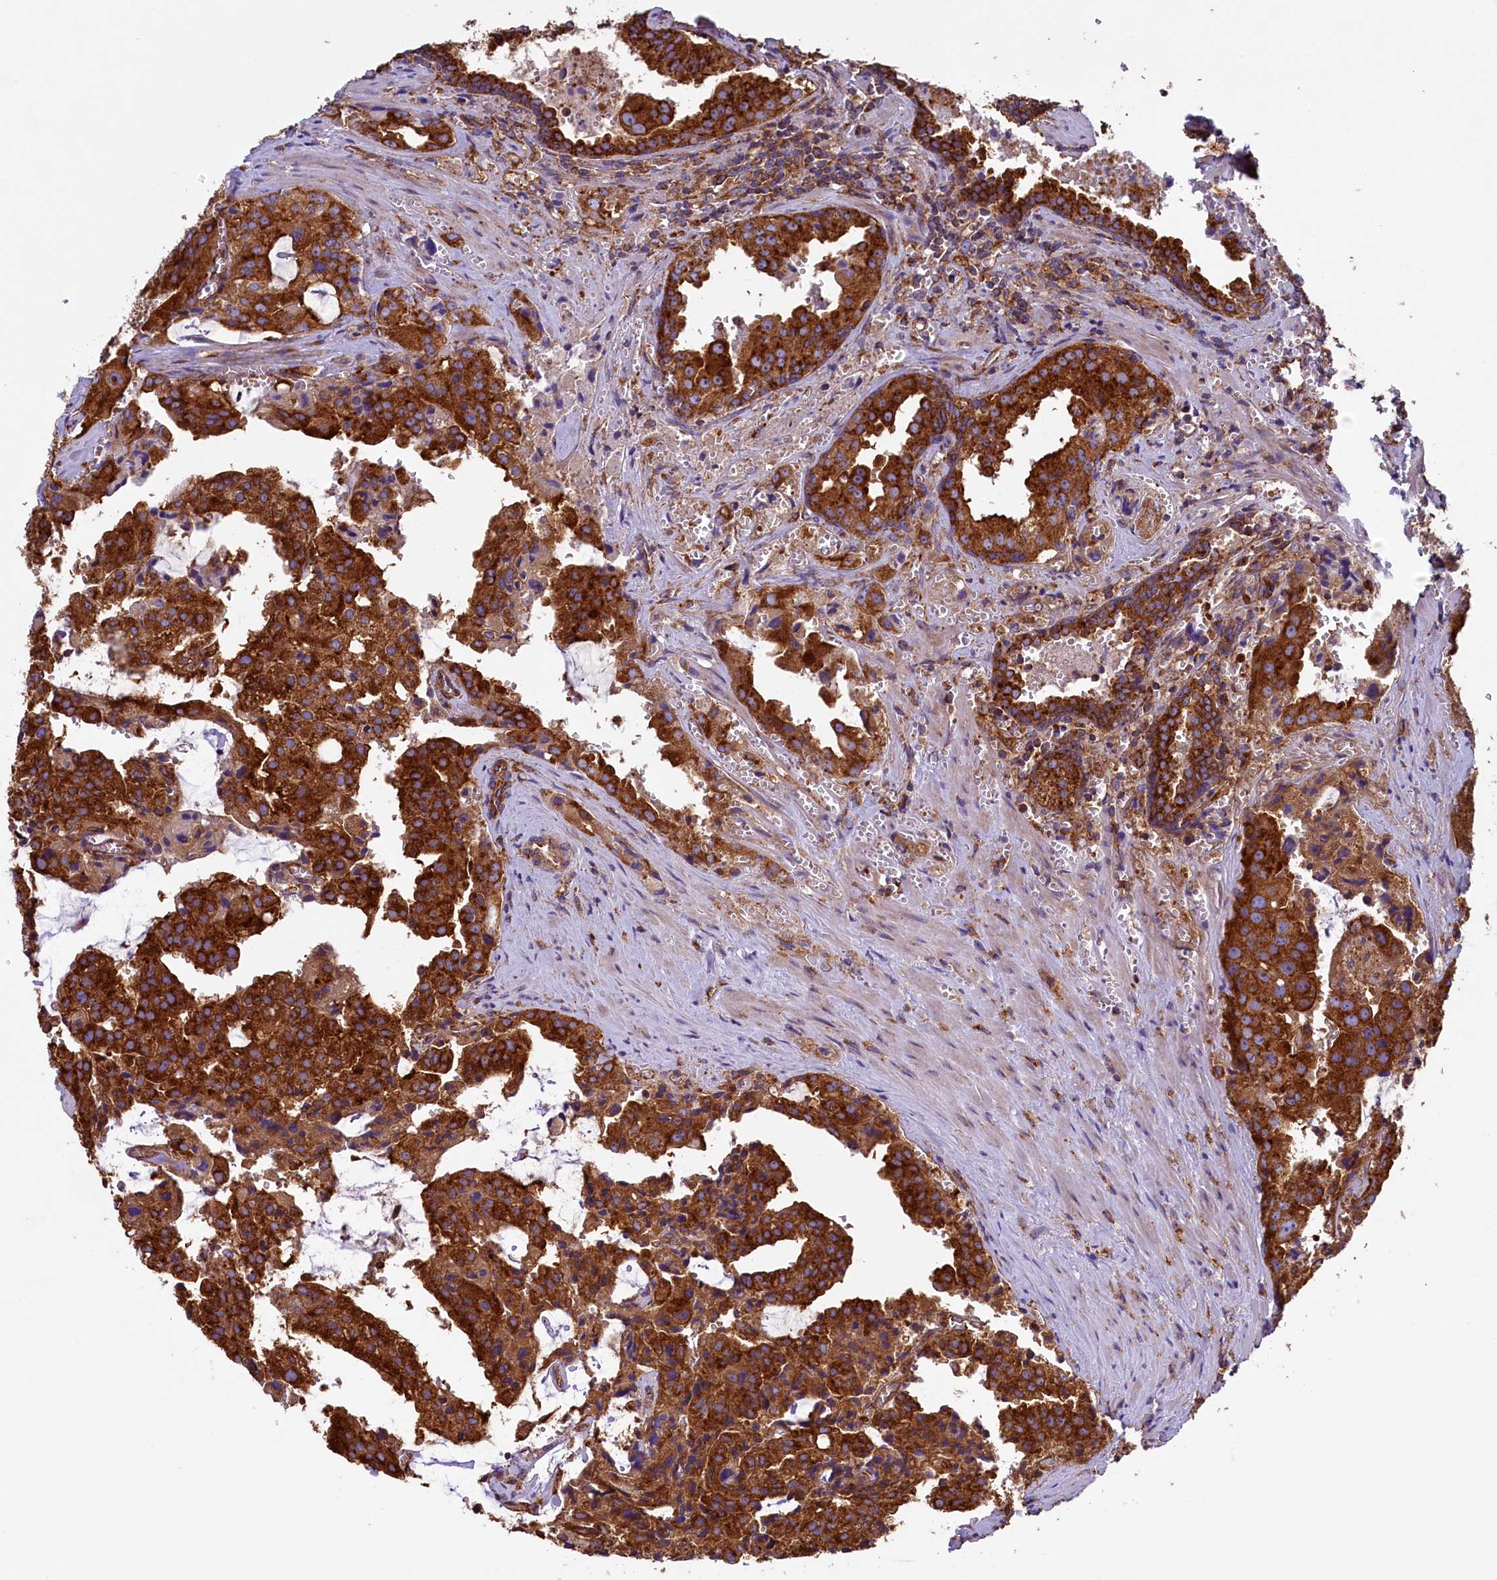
{"staining": {"intensity": "strong", "quantity": ">75%", "location": "cytoplasmic/membranous"}, "tissue": "prostate cancer", "cell_type": "Tumor cells", "image_type": "cancer", "snomed": [{"axis": "morphology", "description": "Adenocarcinoma, High grade"}, {"axis": "topography", "description": "Prostate"}], "caption": "Strong cytoplasmic/membranous expression for a protein is seen in about >75% of tumor cells of prostate cancer (adenocarcinoma (high-grade)) using IHC.", "gene": "GPR21", "patient": {"sex": "male", "age": 68}}